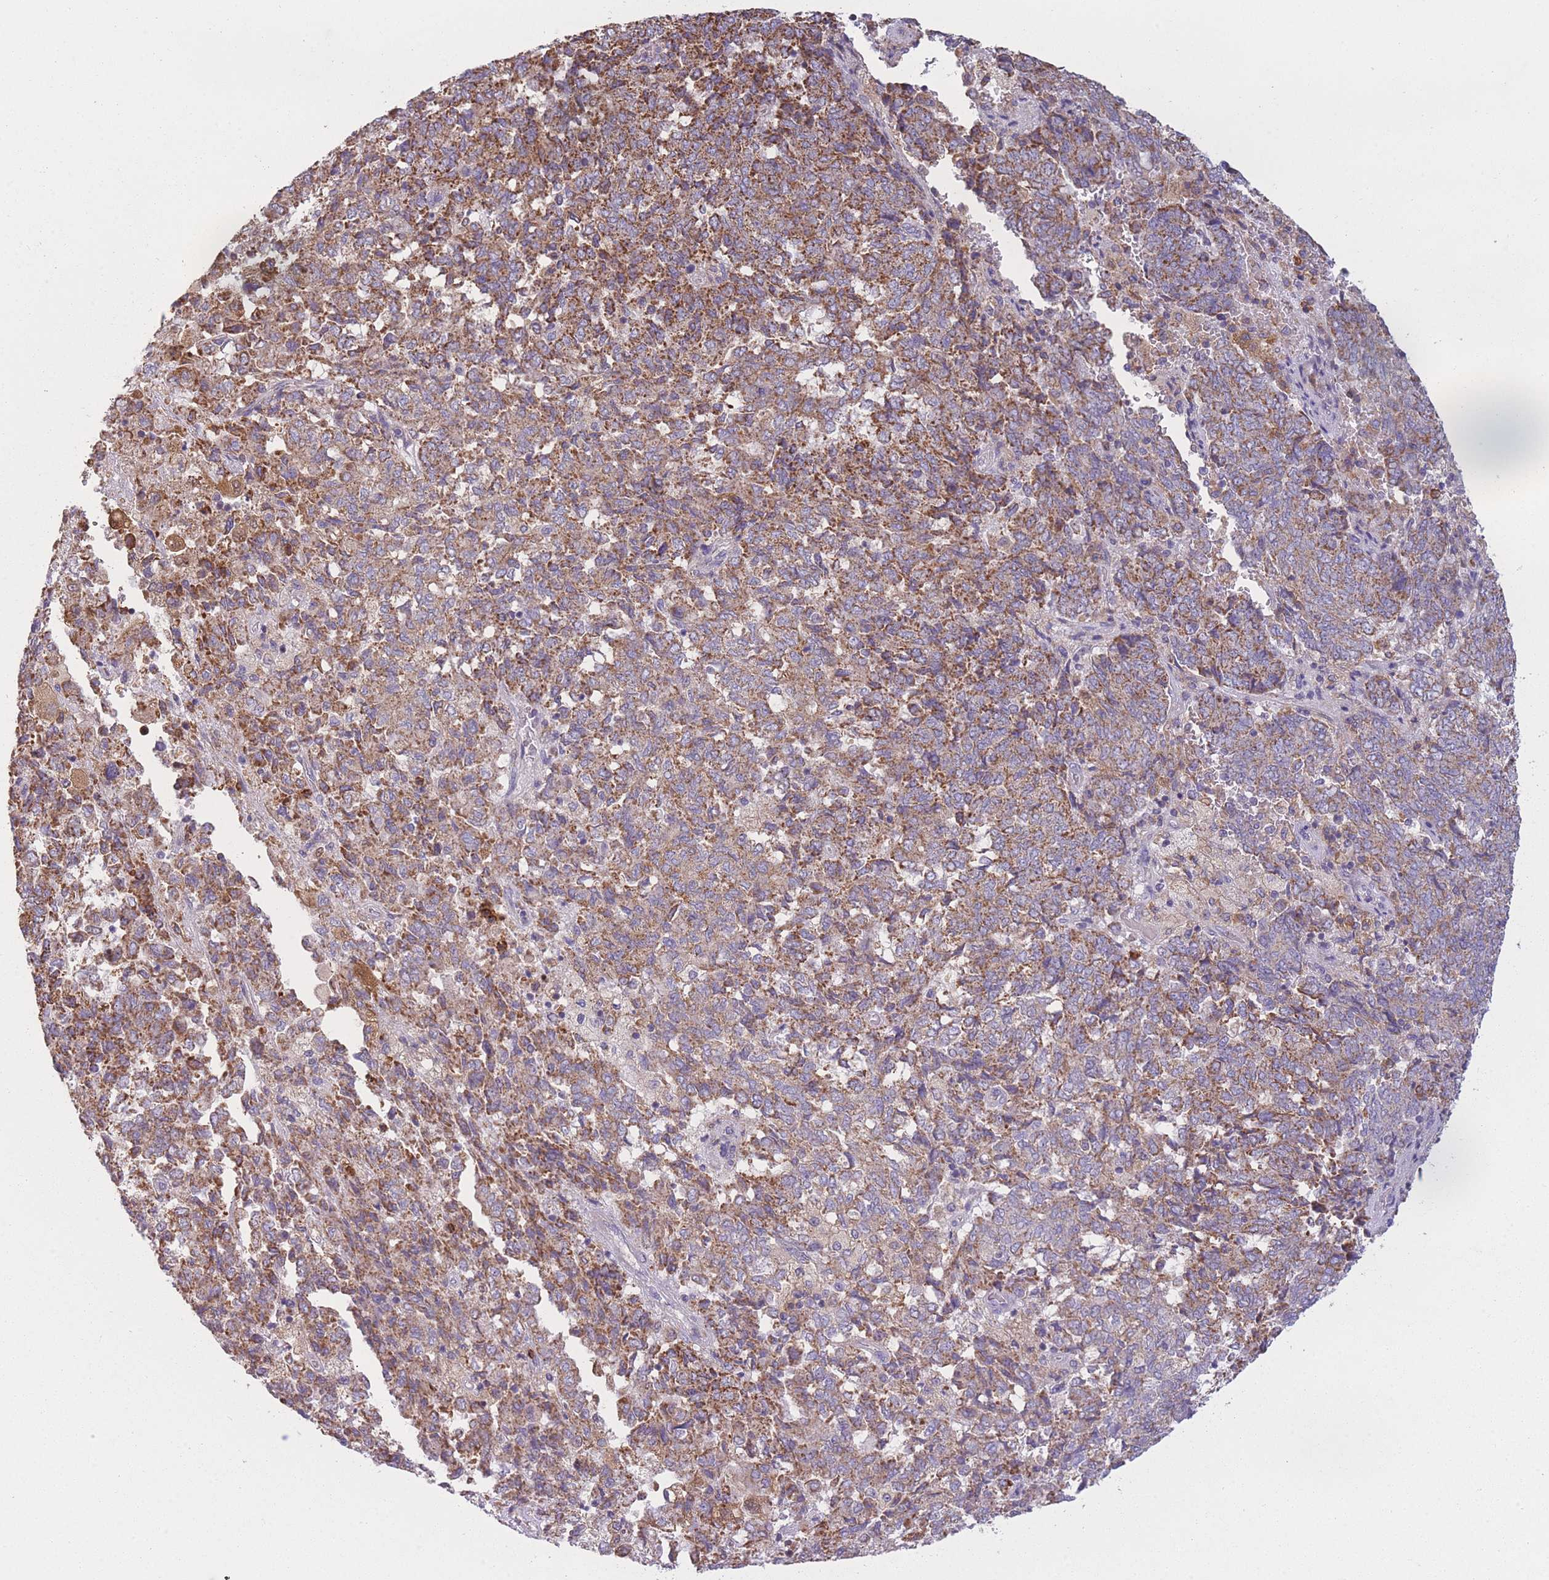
{"staining": {"intensity": "moderate", "quantity": ">75%", "location": "cytoplasmic/membranous"}, "tissue": "endometrial cancer", "cell_type": "Tumor cells", "image_type": "cancer", "snomed": [{"axis": "morphology", "description": "Adenocarcinoma, NOS"}, {"axis": "topography", "description": "Endometrium"}], "caption": "Human endometrial cancer stained with a protein marker exhibits moderate staining in tumor cells.", "gene": "PRAM1", "patient": {"sex": "female", "age": 80}}